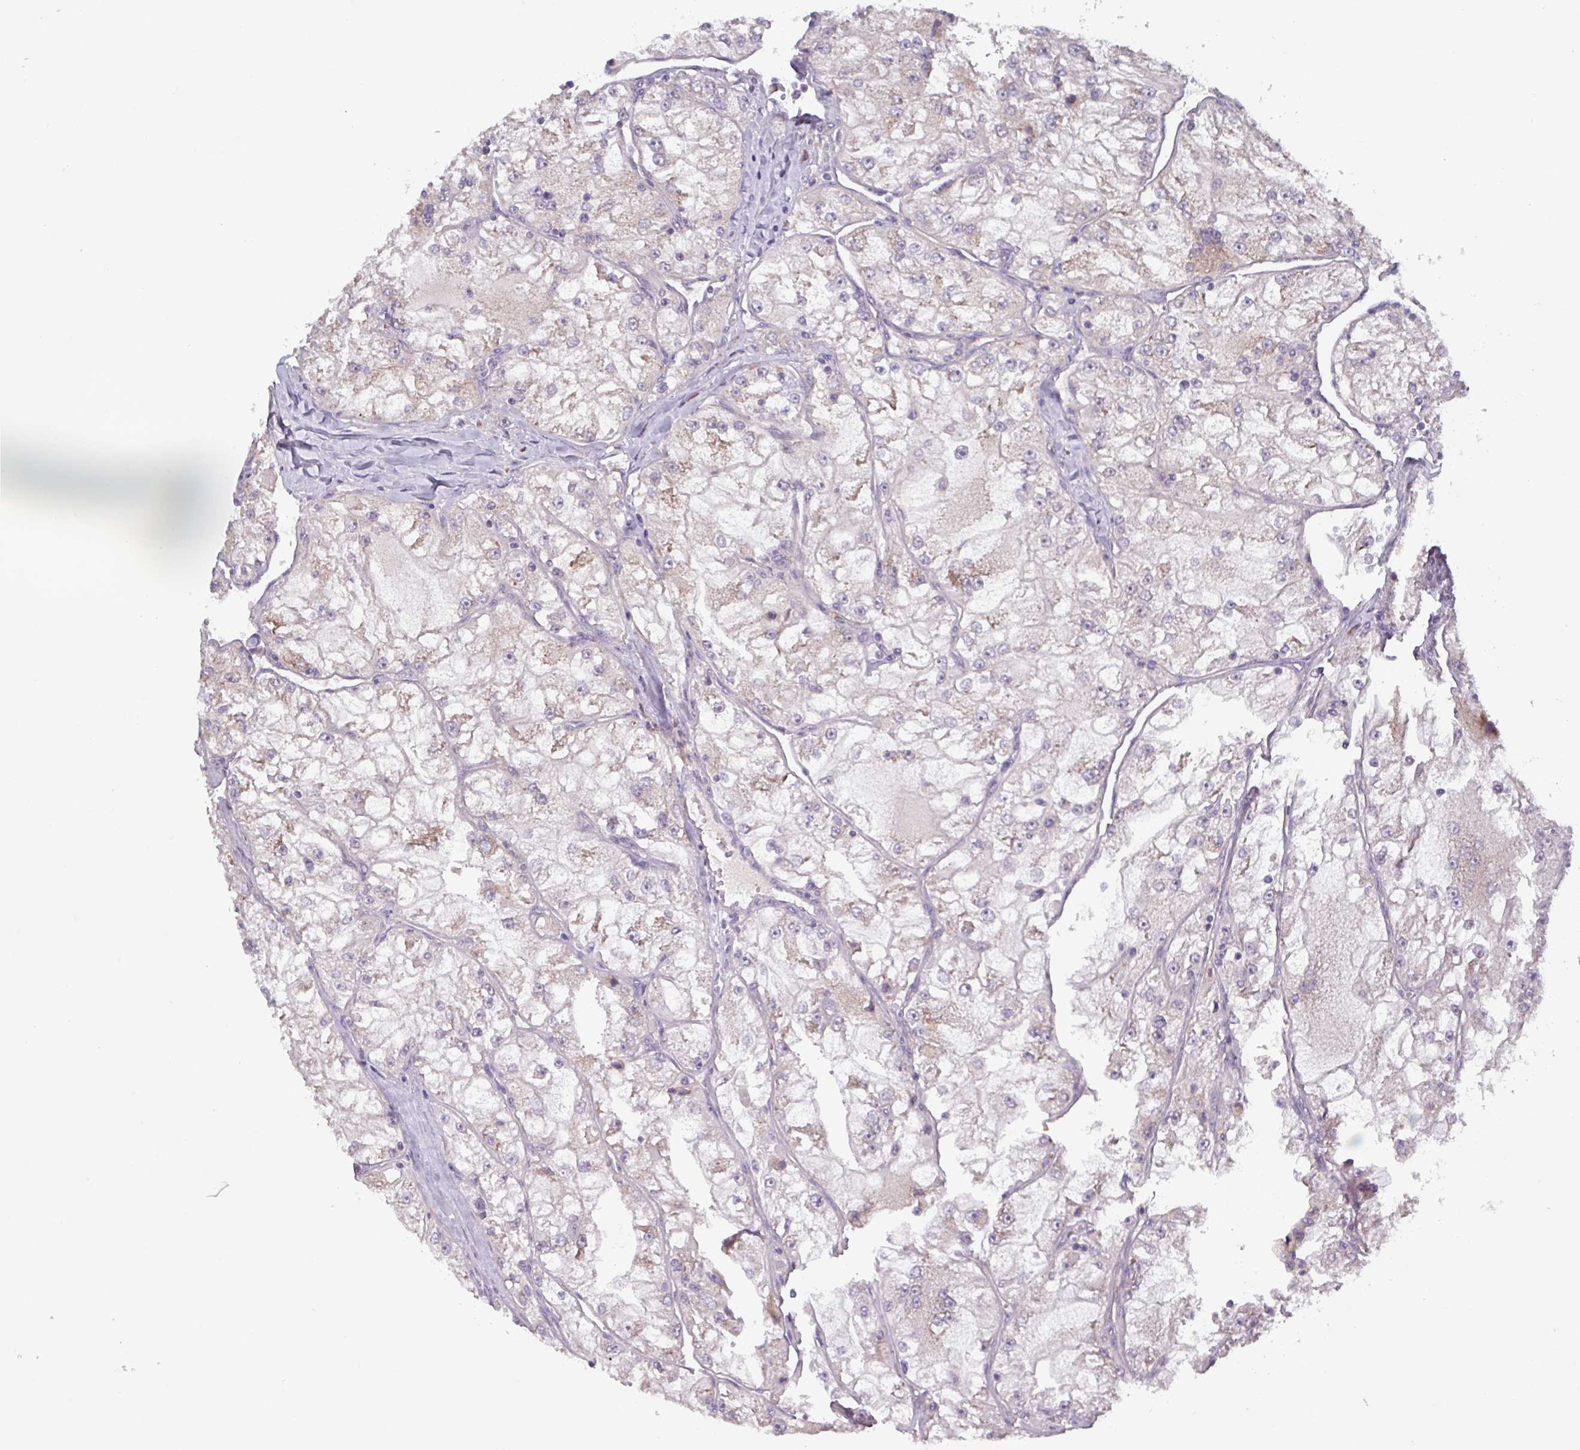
{"staining": {"intensity": "negative", "quantity": "none", "location": "none"}, "tissue": "renal cancer", "cell_type": "Tumor cells", "image_type": "cancer", "snomed": [{"axis": "morphology", "description": "Adenocarcinoma, NOS"}, {"axis": "topography", "description": "Kidney"}], "caption": "High magnification brightfield microscopy of renal adenocarcinoma stained with DAB (3,3'-diaminobenzidine) (brown) and counterstained with hematoxylin (blue): tumor cells show no significant staining. (Immunohistochemistry, brightfield microscopy, high magnification).", "gene": "PRAMEF8", "patient": {"sex": "female", "age": 72}}